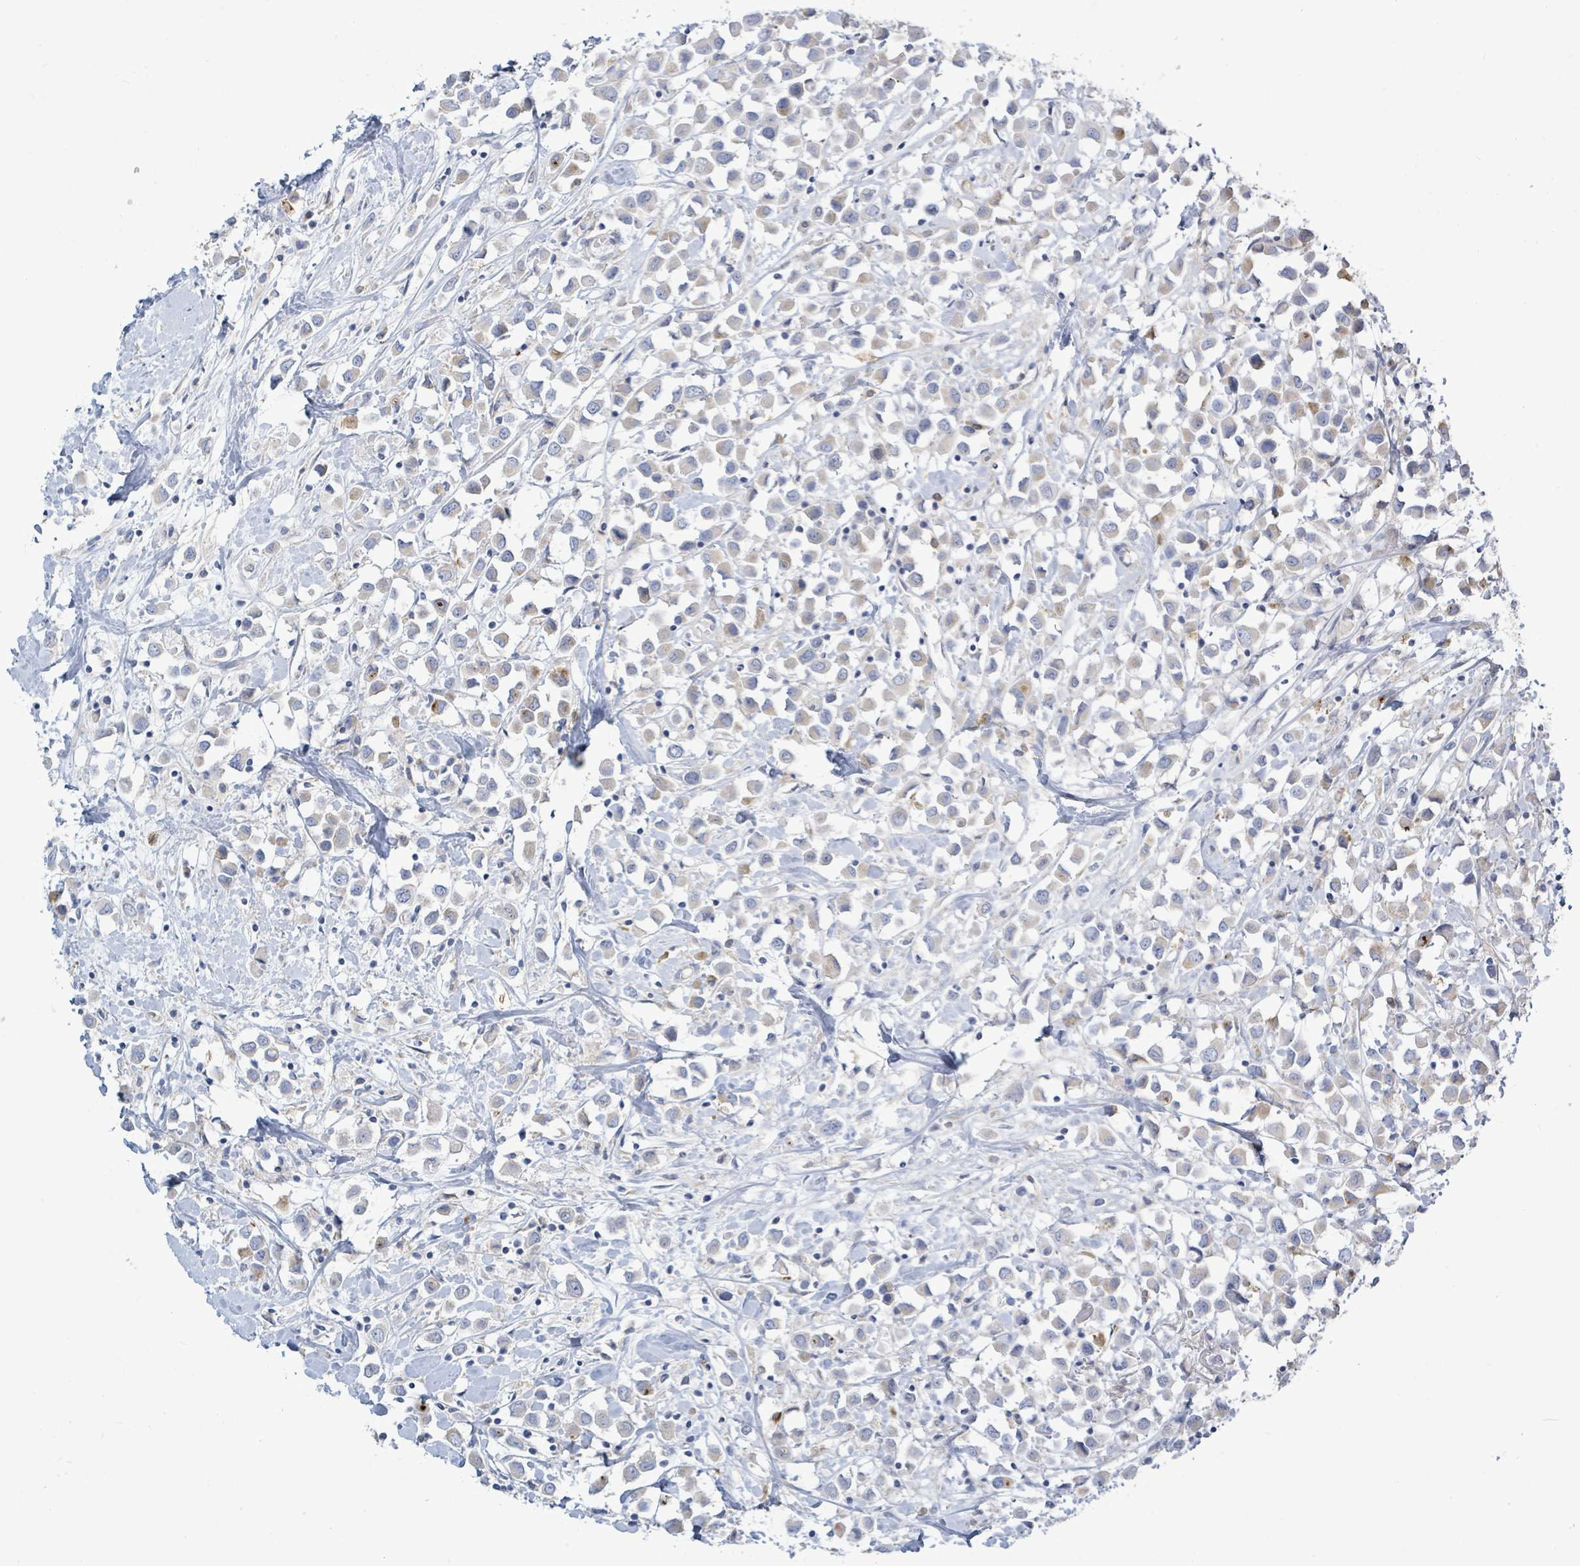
{"staining": {"intensity": "weak", "quantity": "25%-75%", "location": "cytoplasmic/membranous"}, "tissue": "breast cancer", "cell_type": "Tumor cells", "image_type": "cancer", "snomed": [{"axis": "morphology", "description": "Duct carcinoma"}, {"axis": "topography", "description": "Breast"}], "caption": "Intraductal carcinoma (breast) tissue displays weak cytoplasmic/membranous positivity in approximately 25%-75% of tumor cells", "gene": "SIRPB1", "patient": {"sex": "female", "age": 61}}